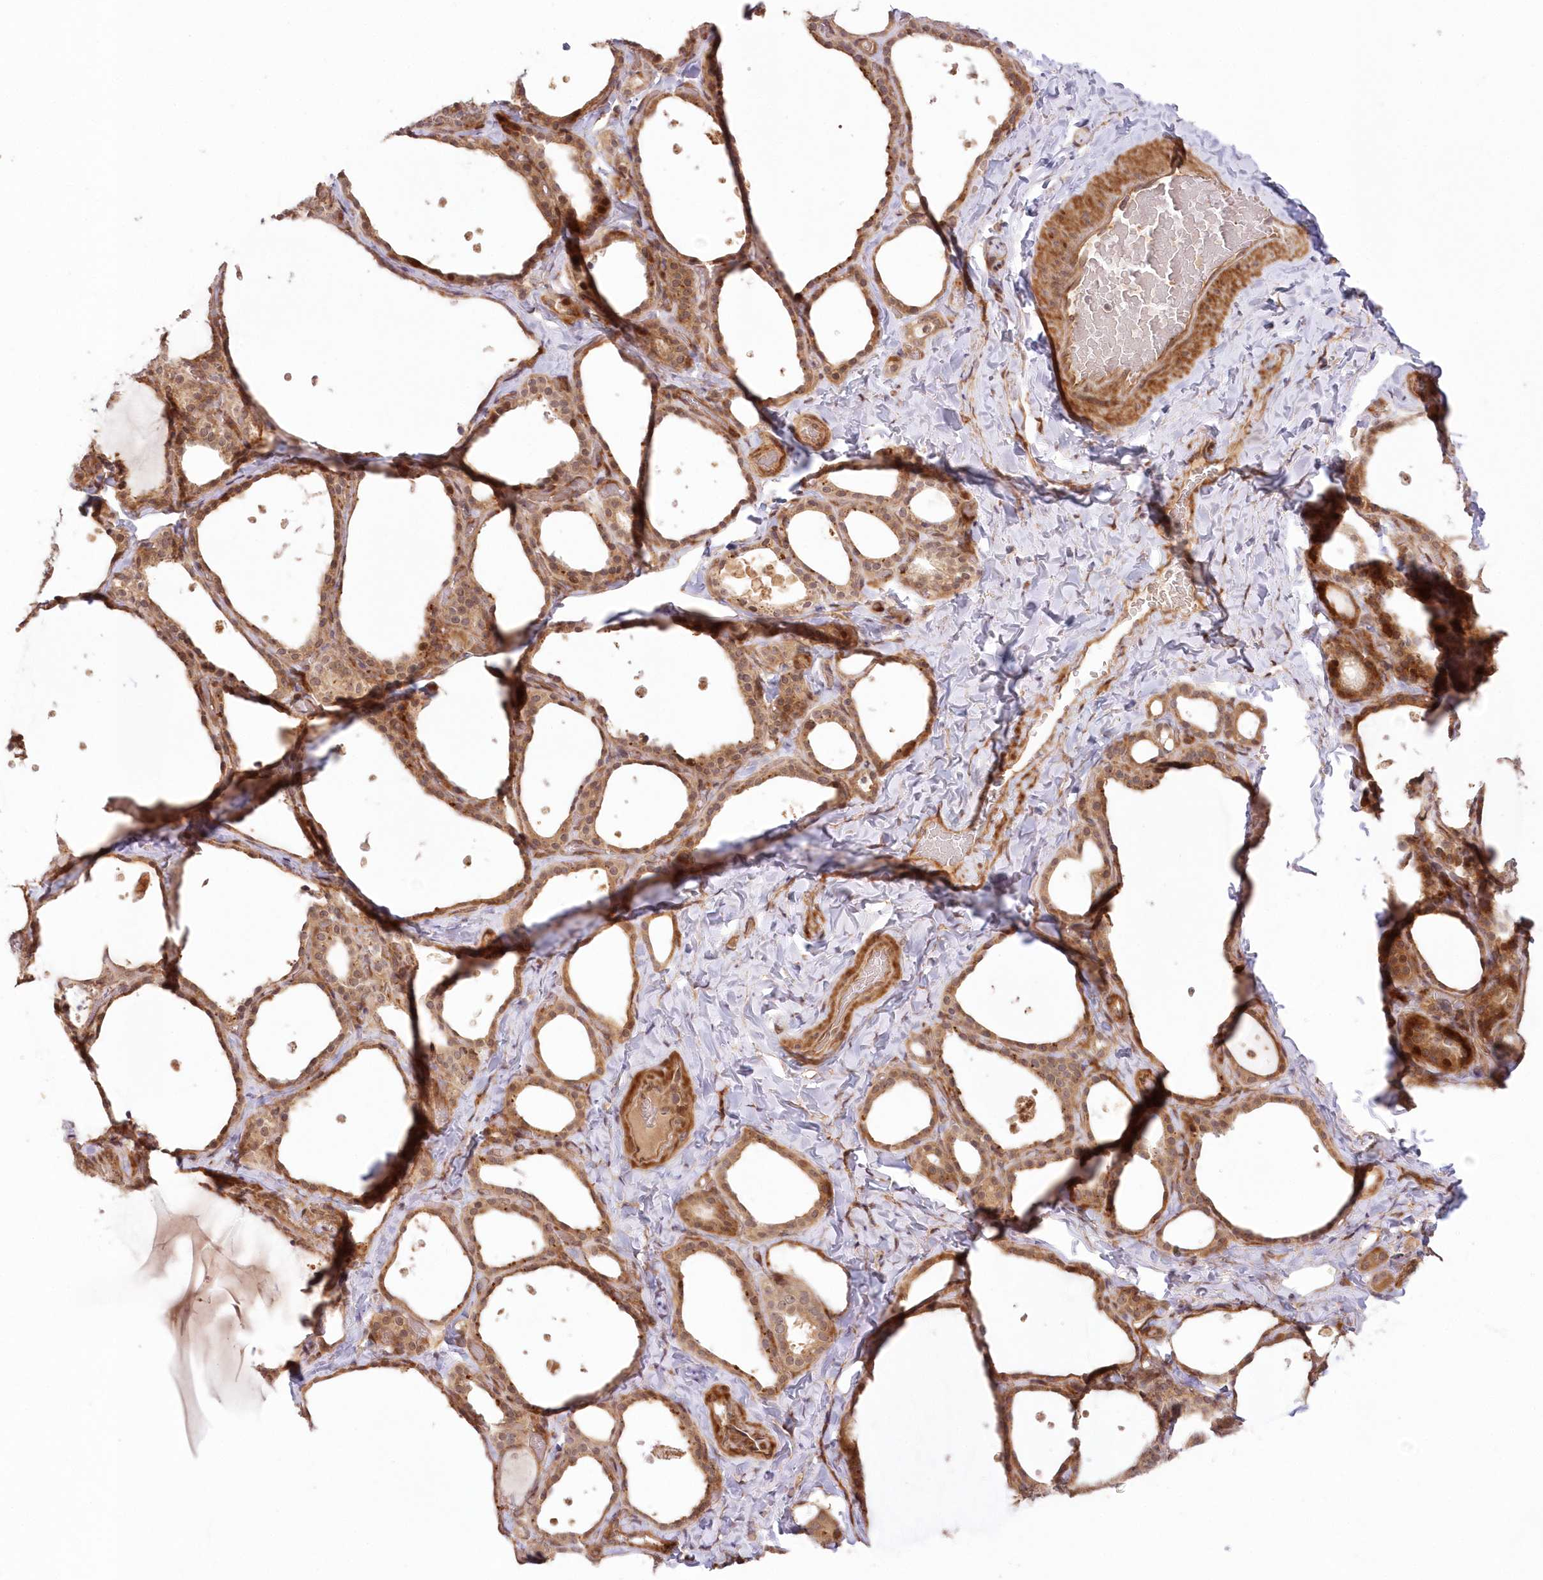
{"staining": {"intensity": "moderate", "quantity": ">75%", "location": "cytoplasmic/membranous,nuclear"}, "tissue": "thyroid gland", "cell_type": "Glandular cells", "image_type": "normal", "snomed": [{"axis": "morphology", "description": "Normal tissue, NOS"}, {"axis": "topography", "description": "Thyroid gland"}], "caption": "Unremarkable thyroid gland was stained to show a protein in brown. There is medium levels of moderate cytoplasmic/membranous,nuclear expression in about >75% of glandular cells. (DAB = brown stain, brightfield microscopy at high magnification).", "gene": "UBTD2", "patient": {"sex": "female", "age": 44}}